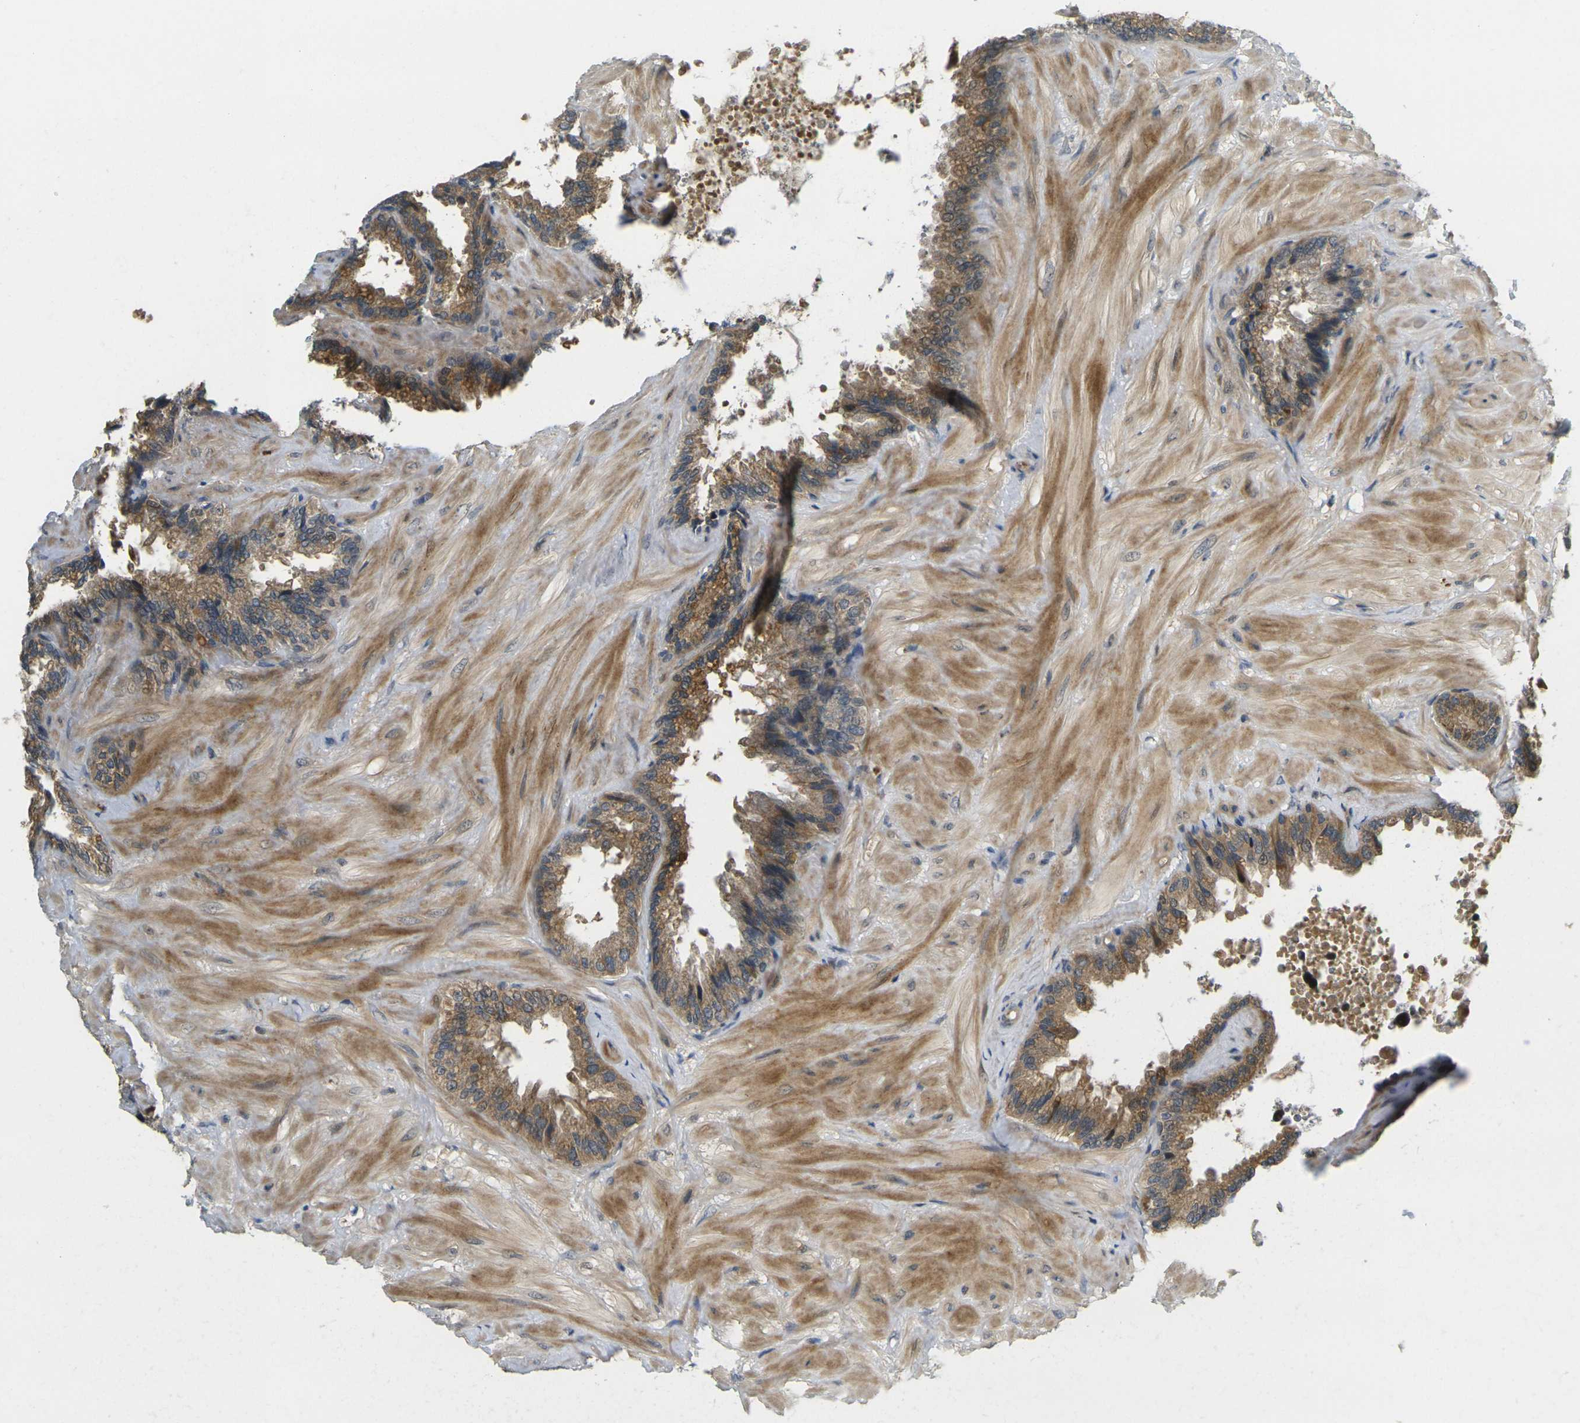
{"staining": {"intensity": "moderate", "quantity": ">75%", "location": "cytoplasmic/membranous"}, "tissue": "seminal vesicle", "cell_type": "Glandular cells", "image_type": "normal", "snomed": [{"axis": "morphology", "description": "Normal tissue, NOS"}, {"axis": "topography", "description": "Seminal veicle"}], "caption": "Approximately >75% of glandular cells in benign seminal vesicle display moderate cytoplasmic/membranous protein positivity as visualized by brown immunohistochemical staining.", "gene": "KLHL8", "patient": {"sex": "male", "age": 46}}